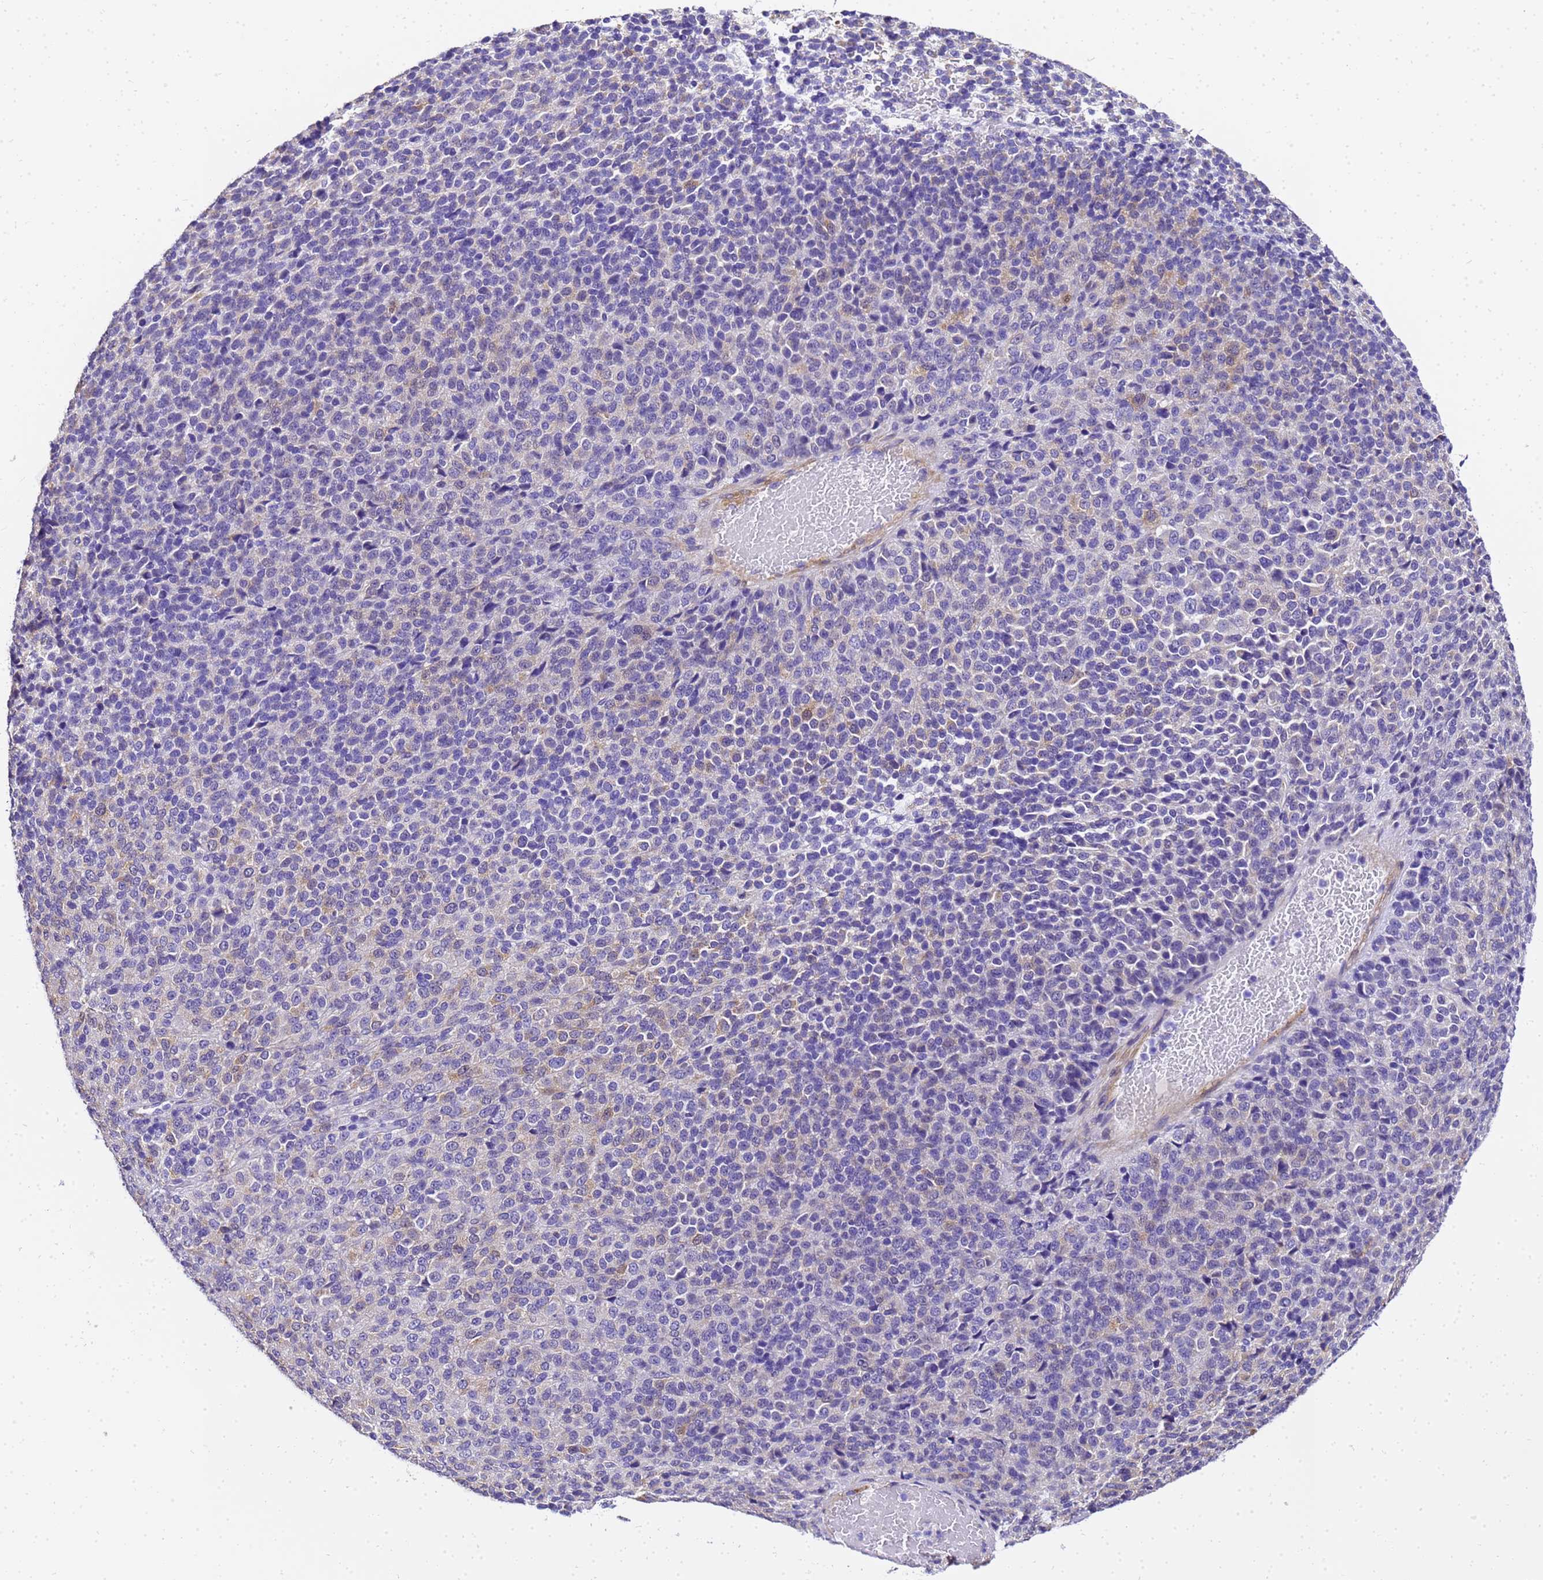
{"staining": {"intensity": "negative", "quantity": "none", "location": "none"}, "tissue": "melanoma", "cell_type": "Tumor cells", "image_type": "cancer", "snomed": [{"axis": "morphology", "description": "Malignant melanoma, Metastatic site"}, {"axis": "topography", "description": "Brain"}], "caption": "Tumor cells show no significant protein staining in melanoma.", "gene": "HSPB6", "patient": {"sex": "female", "age": 56}}